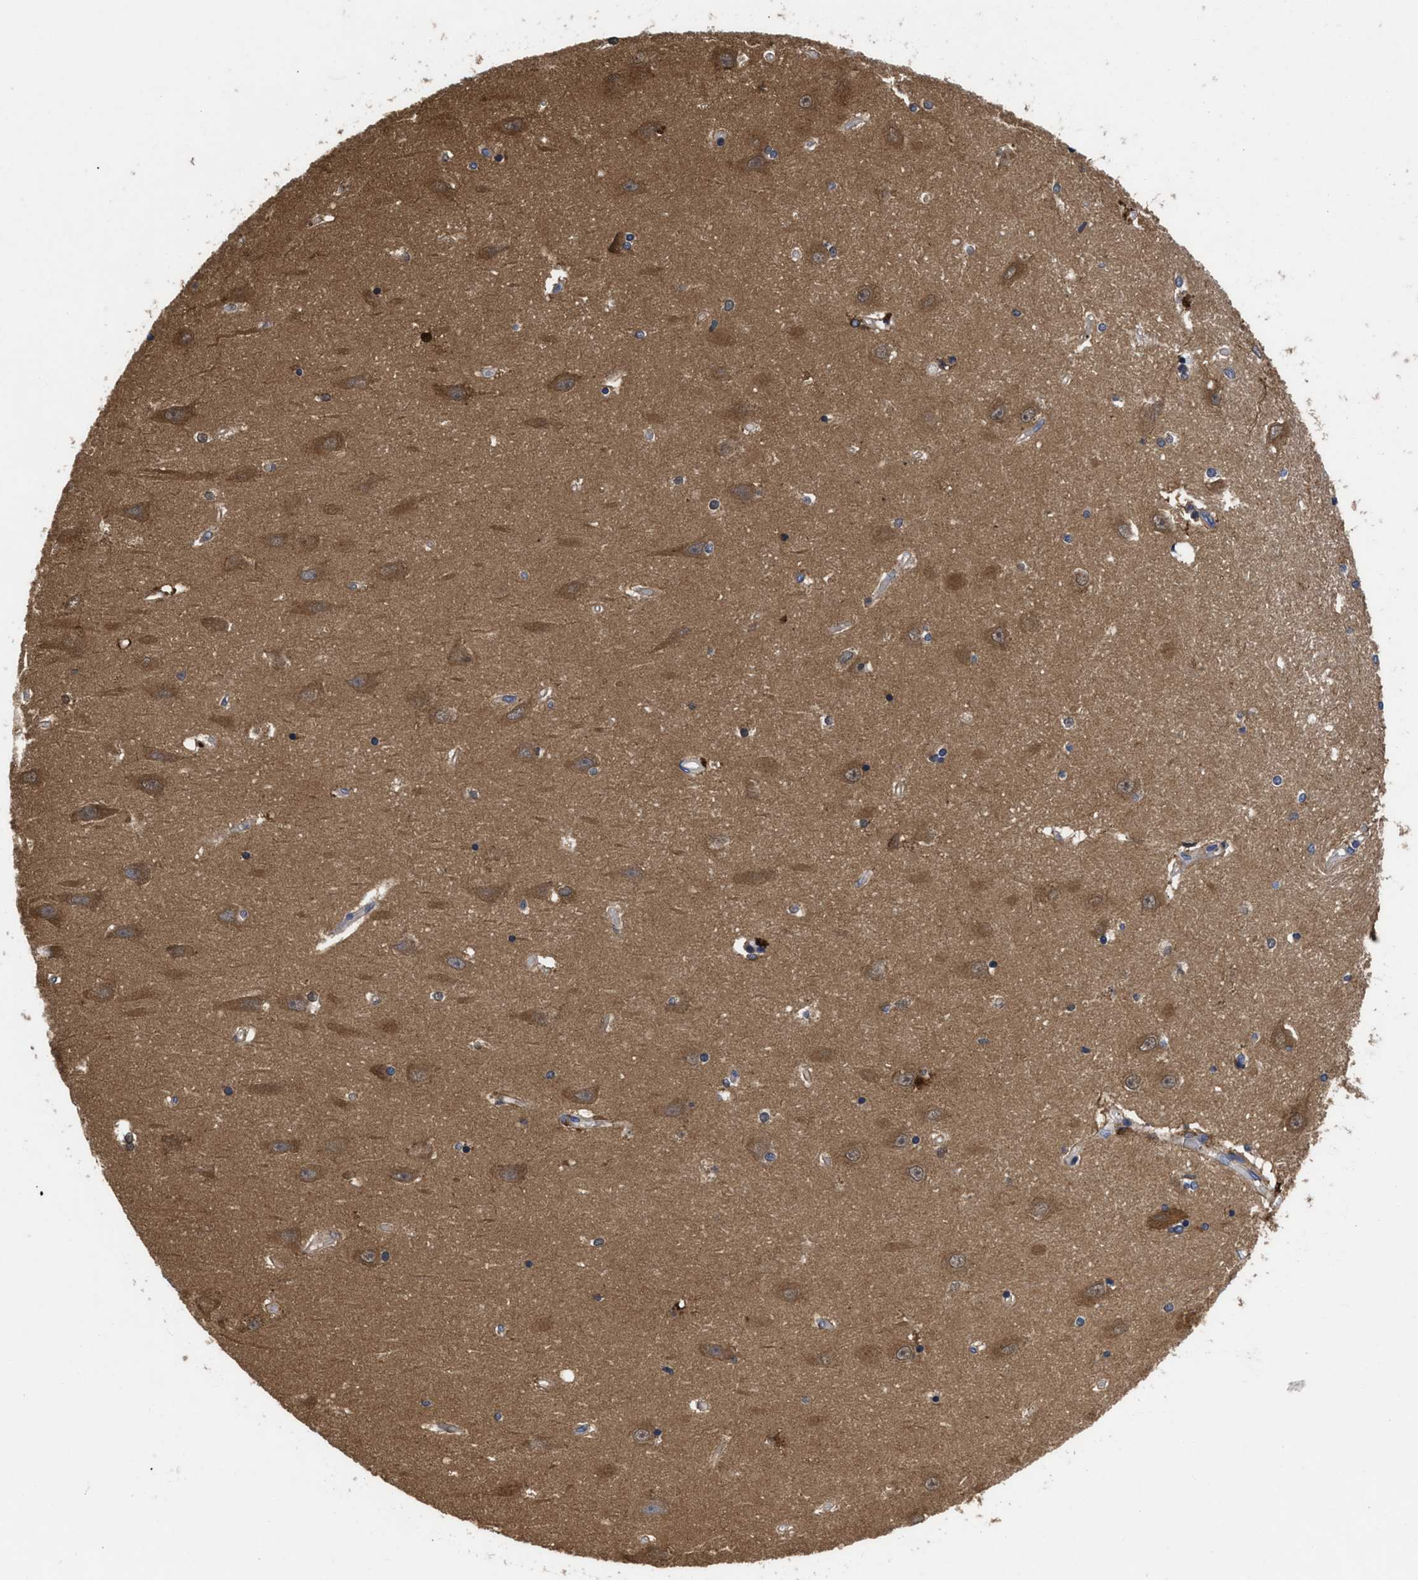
{"staining": {"intensity": "moderate", "quantity": "<25%", "location": "cytoplasmic/membranous"}, "tissue": "hippocampus", "cell_type": "Glial cells", "image_type": "normal", "snomed": [{"axis": "morphology", "description": "Normal tissue, NOS"}, {"axis": "topography", "description": "Hippocampus"}], "caption": "The micrograph exhibits staining of normal hippocampus, revealing moderate cytoplasmic/membranous protein expression (brown color) within glial cells.", "gene": "FAM200A", "patient": {"sex": "male", "age": 45}}